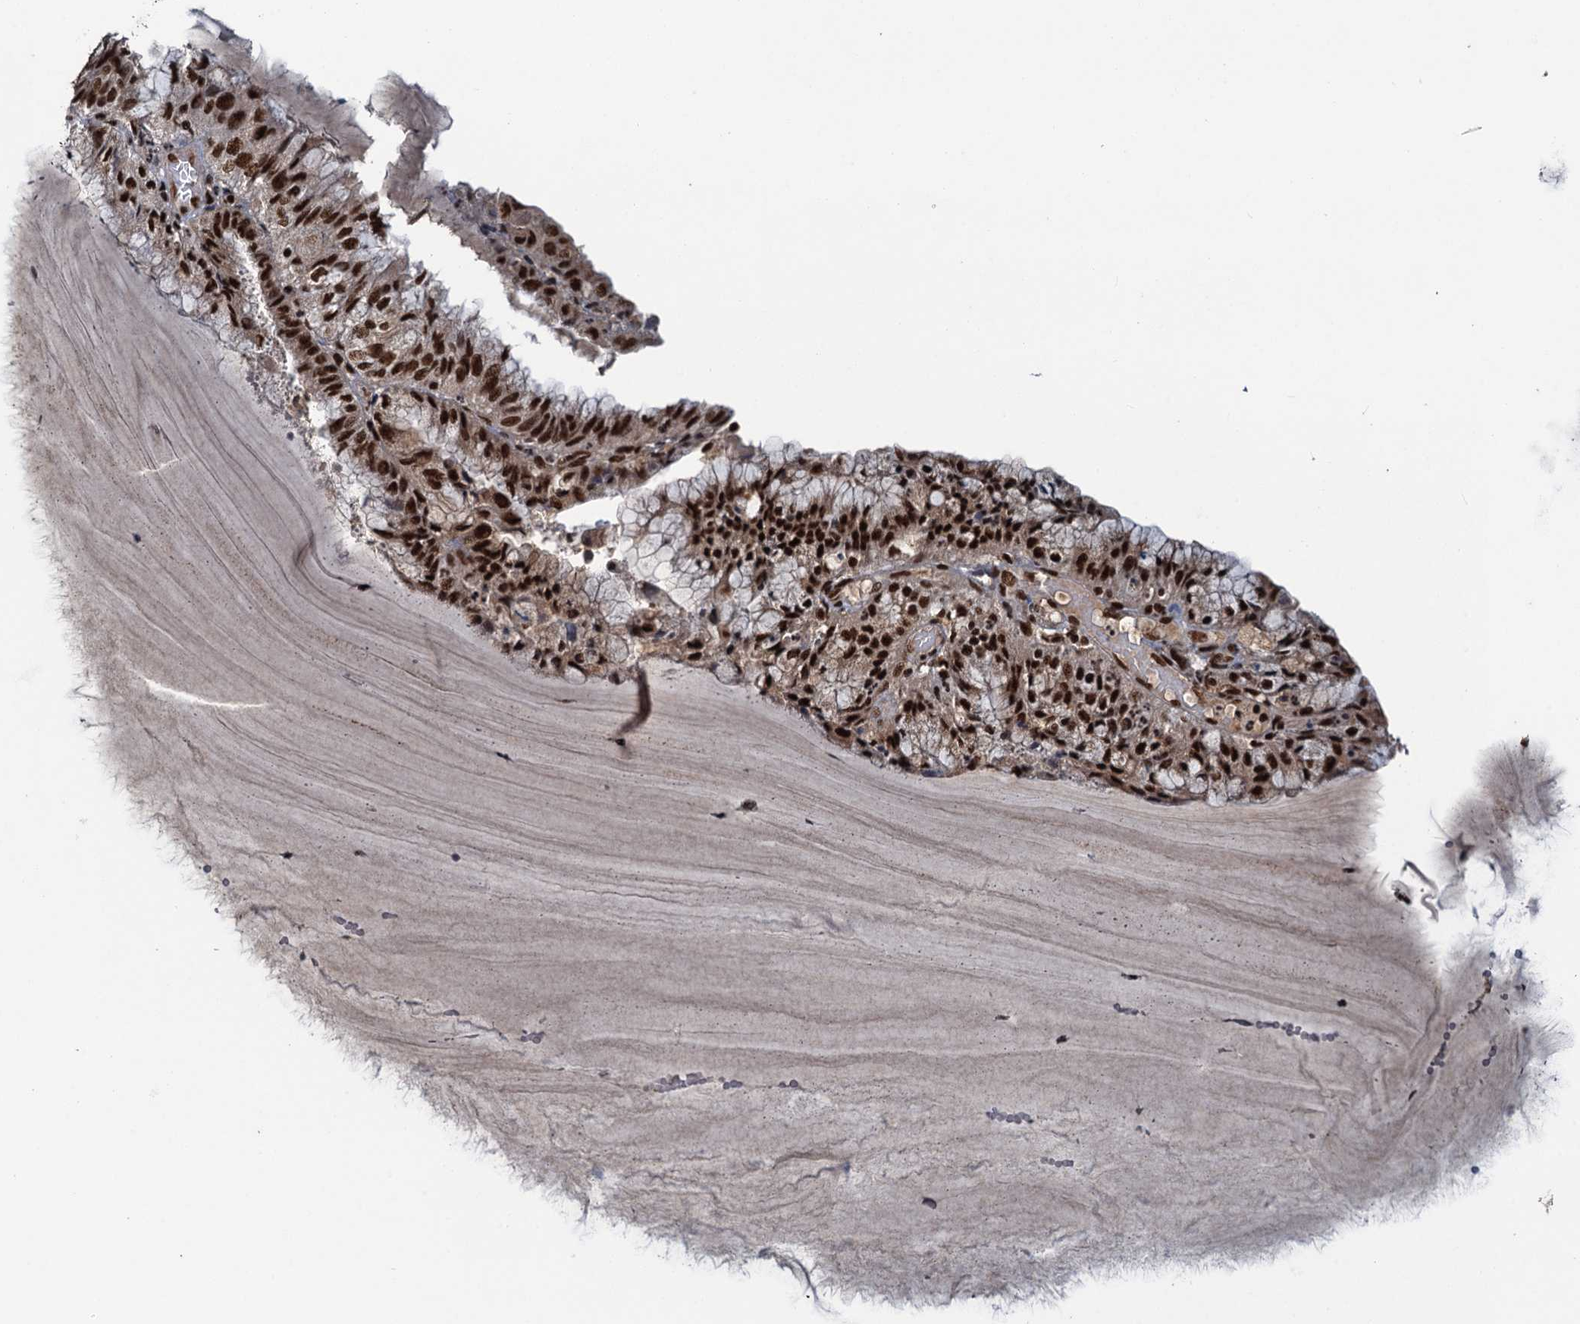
{"staining": {"intensity": "strong", "quantity": ">75%", "location": "nuclear"}, "tissue": "endometrial cancer", "cell_type": "Tumor cells", "image_type": "cancer", "snomed": [{"axis": "morphology", "description": "Adenocarcinoma, NOS"}, {"axis": "topography", "description": "Endometrium"}], "caption": "Human endometrial adenocarcinoma stained with a protein marker displays strong staining in tumor cells.", "gene": "ZC3H18", "patient": {"sex": "female", "age": 81}}